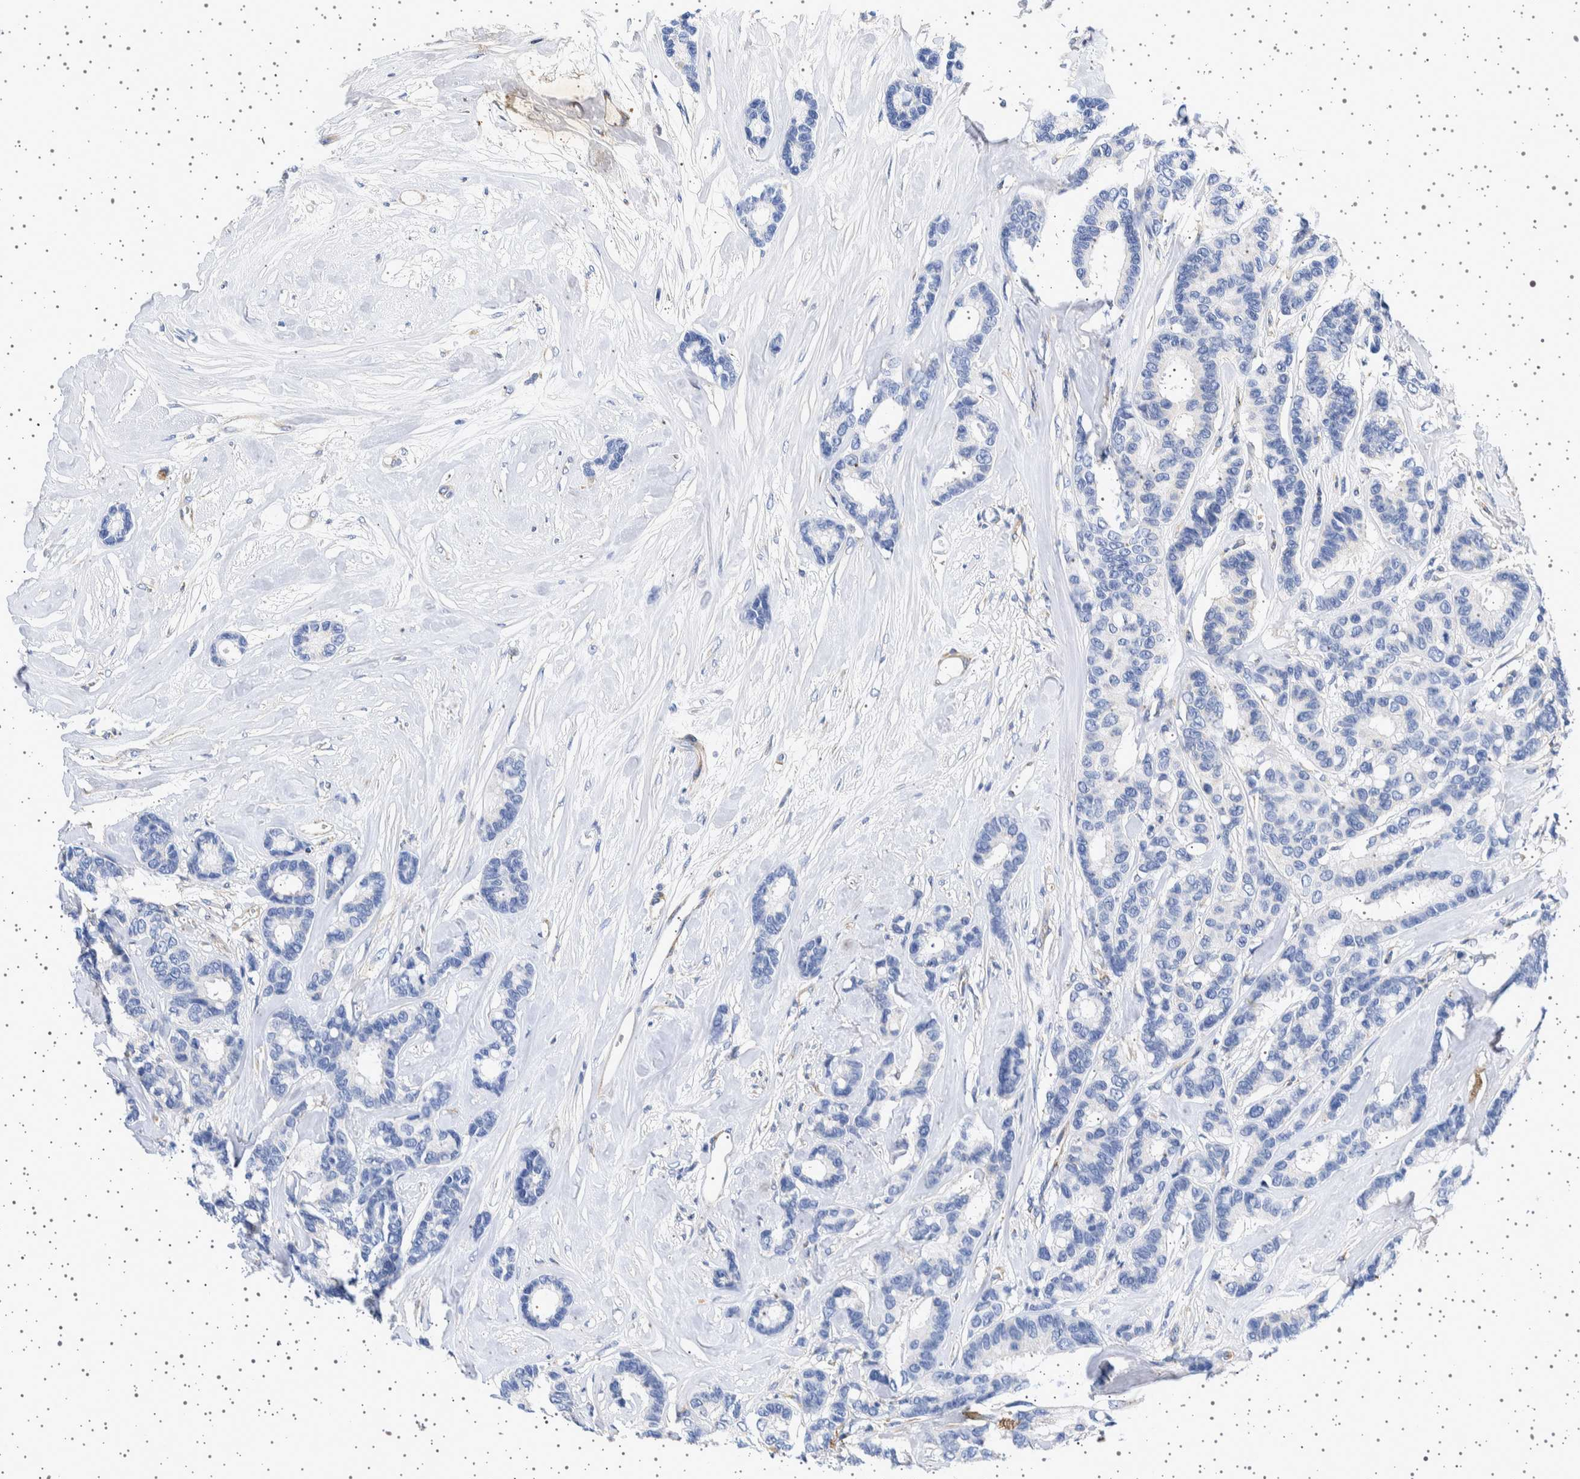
{"staining": {"intensity": "negative", "quantity": "none", "location": "none"}, "tissue": "breast cancer", "cell_type": "Tumor cells", "image_type": "cancer", "snomed": [{"axis": "morphology", "description": "Duct carcinoma"}, {"axis": "topography", "description": "Breast"}], "caption": "Tumor cells are negative for brown protein staining in breast infiltrating ductal carcinoma.", "gene": "SEPTIN4", "patient": {"sex": "female", "age": 87}}